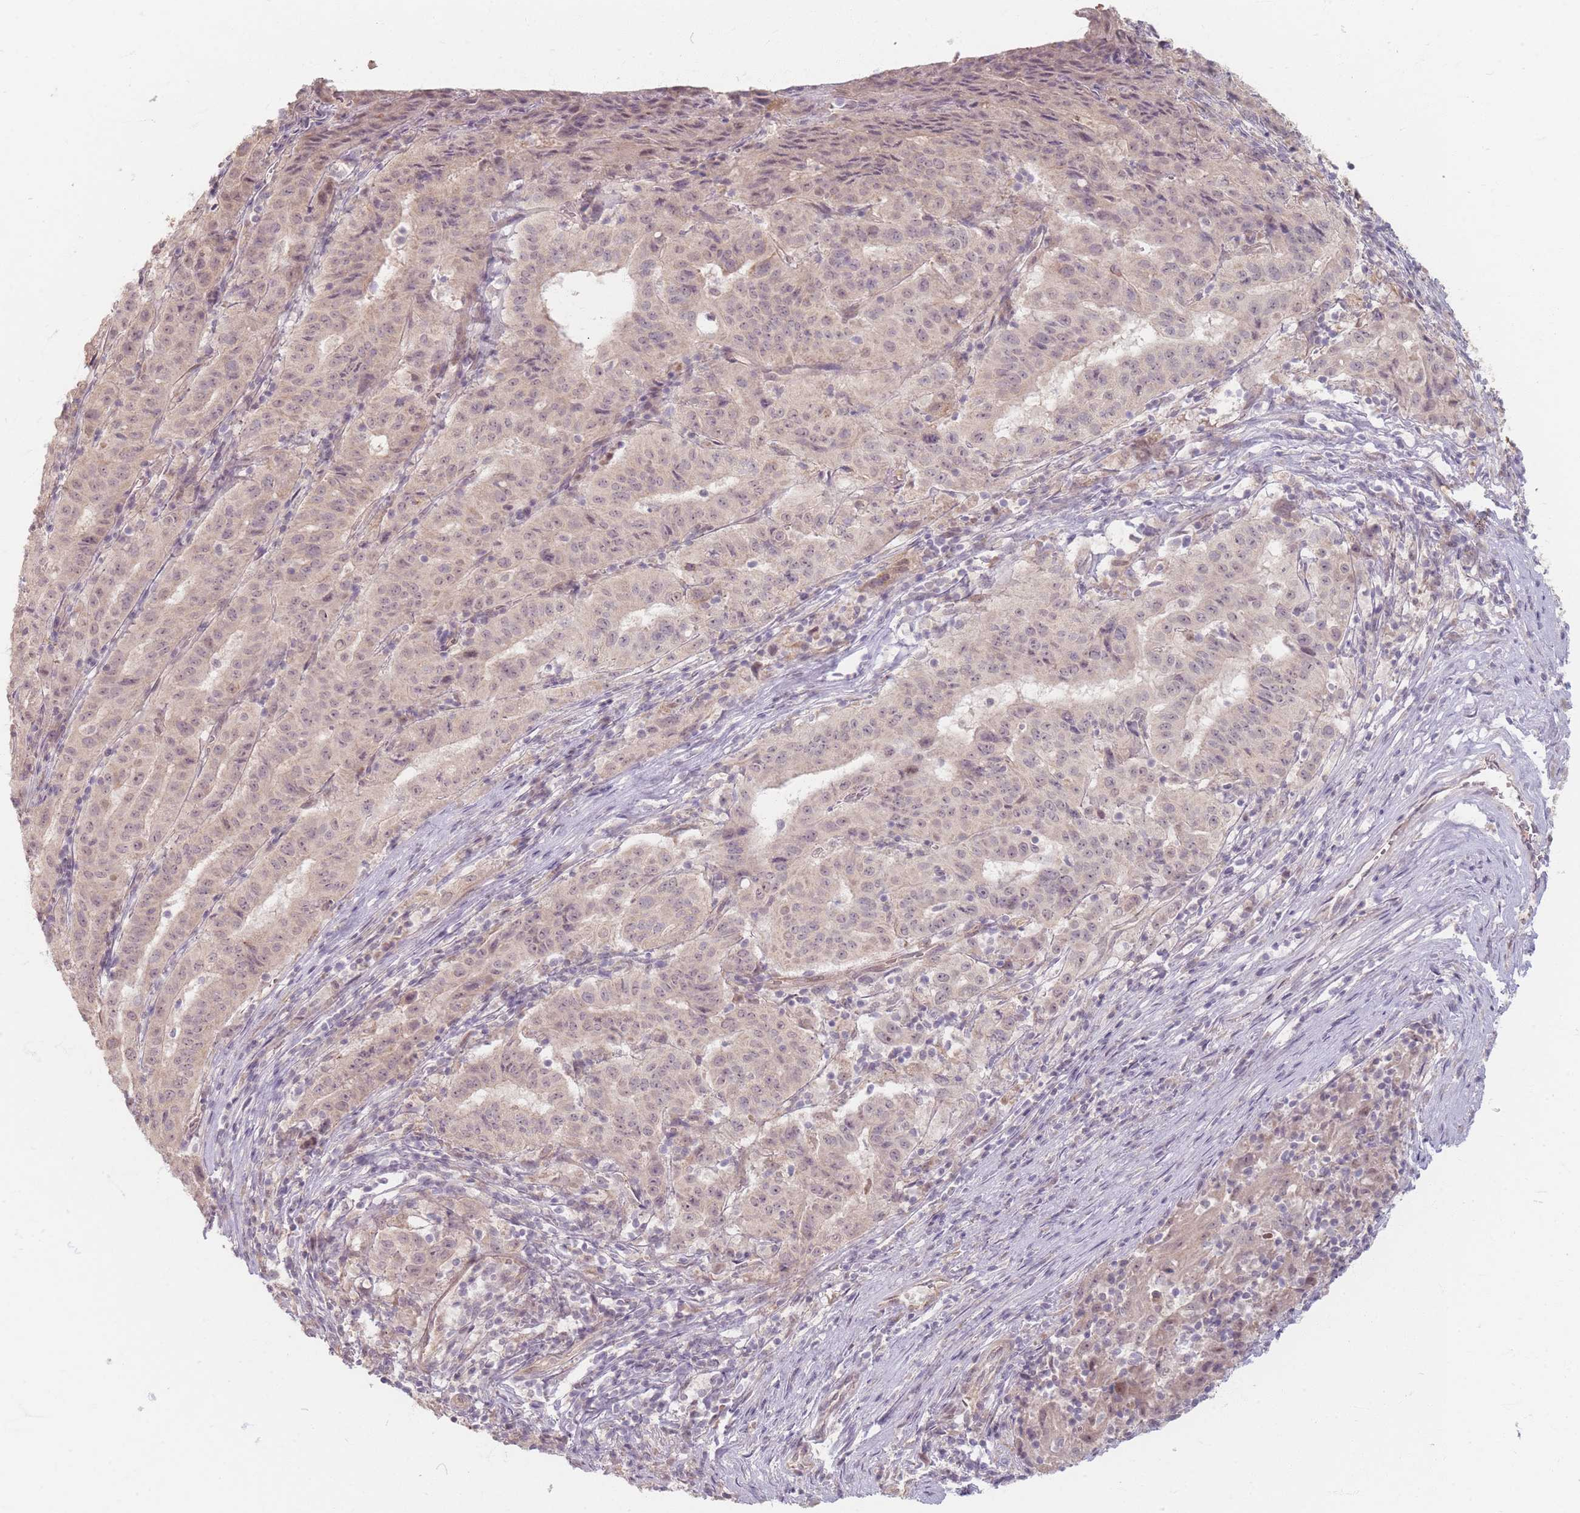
{"staining": {"intensity": "weak", "quantity": "25%-75%", "location": "cytoplasmic/membranous,nuclear"}, "tissue": "pancreatic cancer", "cell_type": "Tumor cells", "image_type": "cancer", "snomed": [{"axis": "morphology", "description": "Adenocarcinoma, NOS"}, {"axis": "topography", "description": "Pancreas"}], "caption": "Immunohistochemistry (IHC) histopathology image of neoplastic tissue: pancreatic cancer stained using immunohistochemistry (IHC) demonstrates low levels of weak protein expression localized specifically in the cytoplasmic/membranous and nuclear of tumor cells, appearing as a cytoplasmic/membranous and nuclear brown color.", "gene": "GABRA6", "patient": {"sex": "male", "age": 63}}